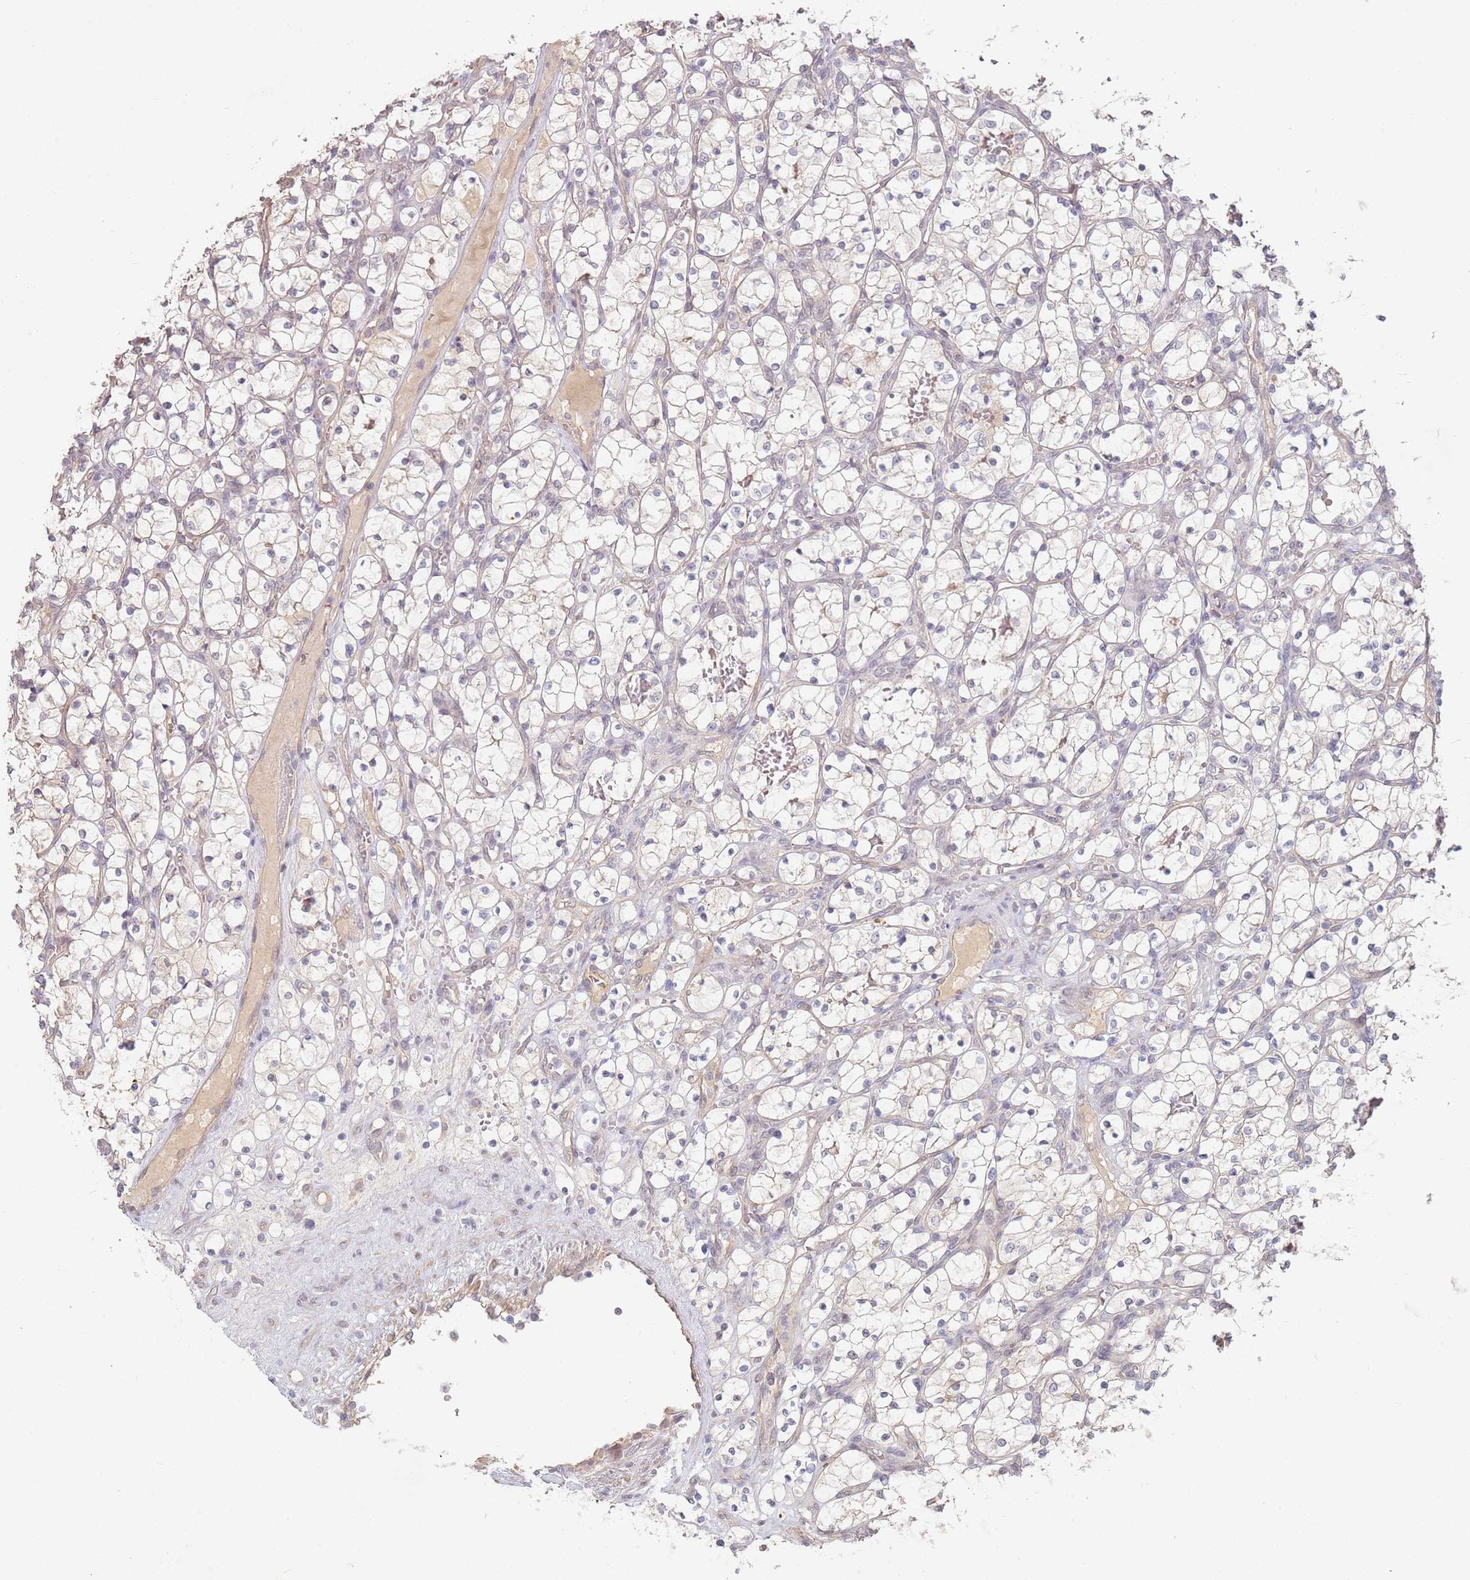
{"staining": {"intensity": "negative", "quantity": "none", "location": "none"}, "tissue": "renal cancer", "cell_type": "Tumor cells", "image_type": "cancer", "snomed": [{"axis": "morphology", "description": "Adenocarcinoma, NOS"}, {"axis": "topography", "description": "Kidney"}], "caption": "Immunohistochemical staining of renal adenocarcinoma exhibits no significant staining in tumor cells.", "gene": "WDR93", "patient": {"sex": "female", "age": 69}}